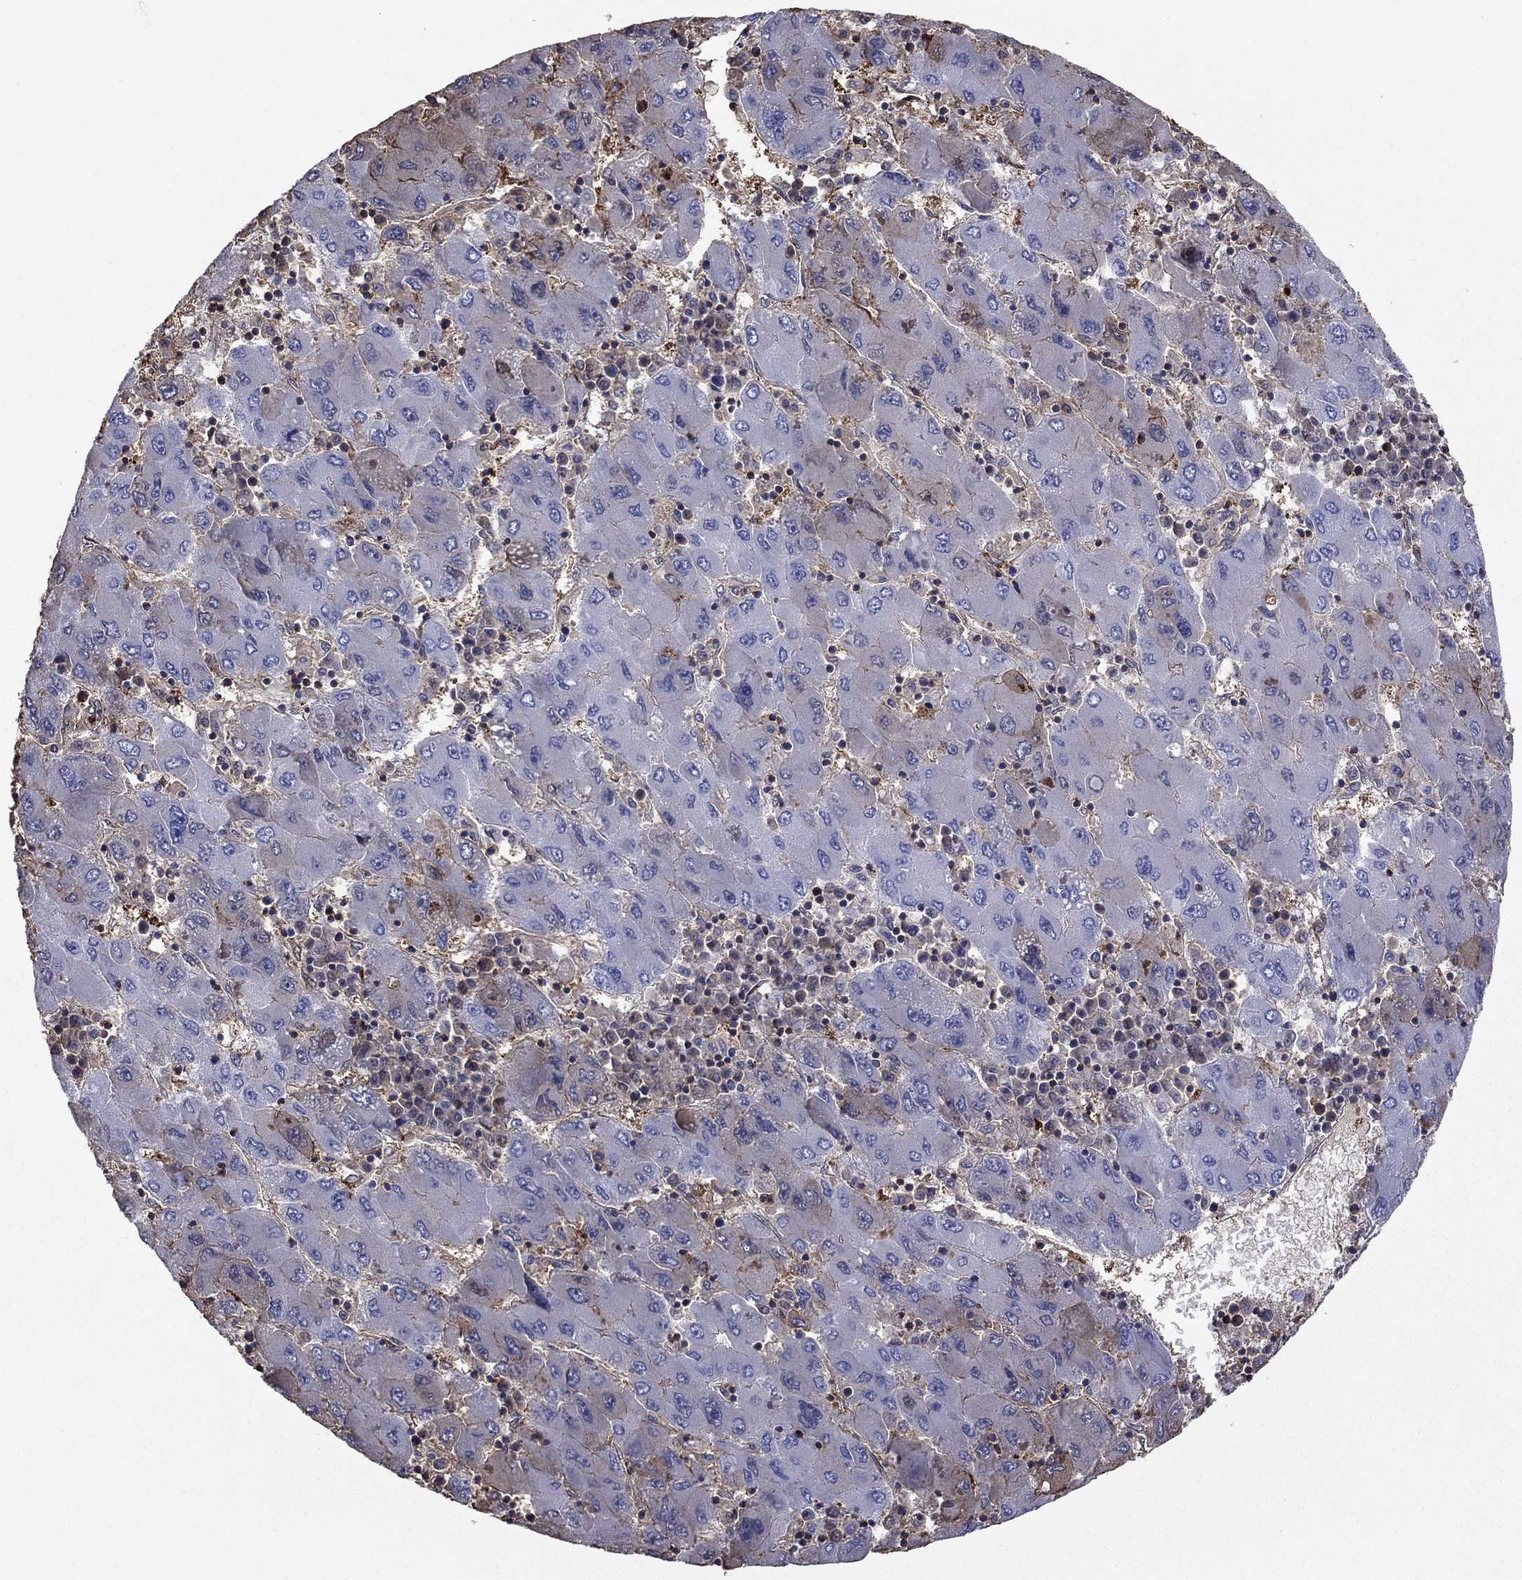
{"staining": {"intensity": "moderate", "quantity": "<25%", "location": "cytoplasmic/membranous"}, "tissue": "liver cancer", "cell_type": "Tumor cells", "image_type": "cancer", "snomed": [{"axis": "morphology", "description": "Carcinoma, Hepatocellular, NOS"}, {"axis": "topography", "description": "Liver"}], "caption": "This is a micrograph of immunohistochemistry (IHC) staining of liver cancer, which shows moderate expression in the cytoplasmic/membranous of tumor cells.", "gene": "DVL1", "patient": {"sex": "male", "age": 75}}